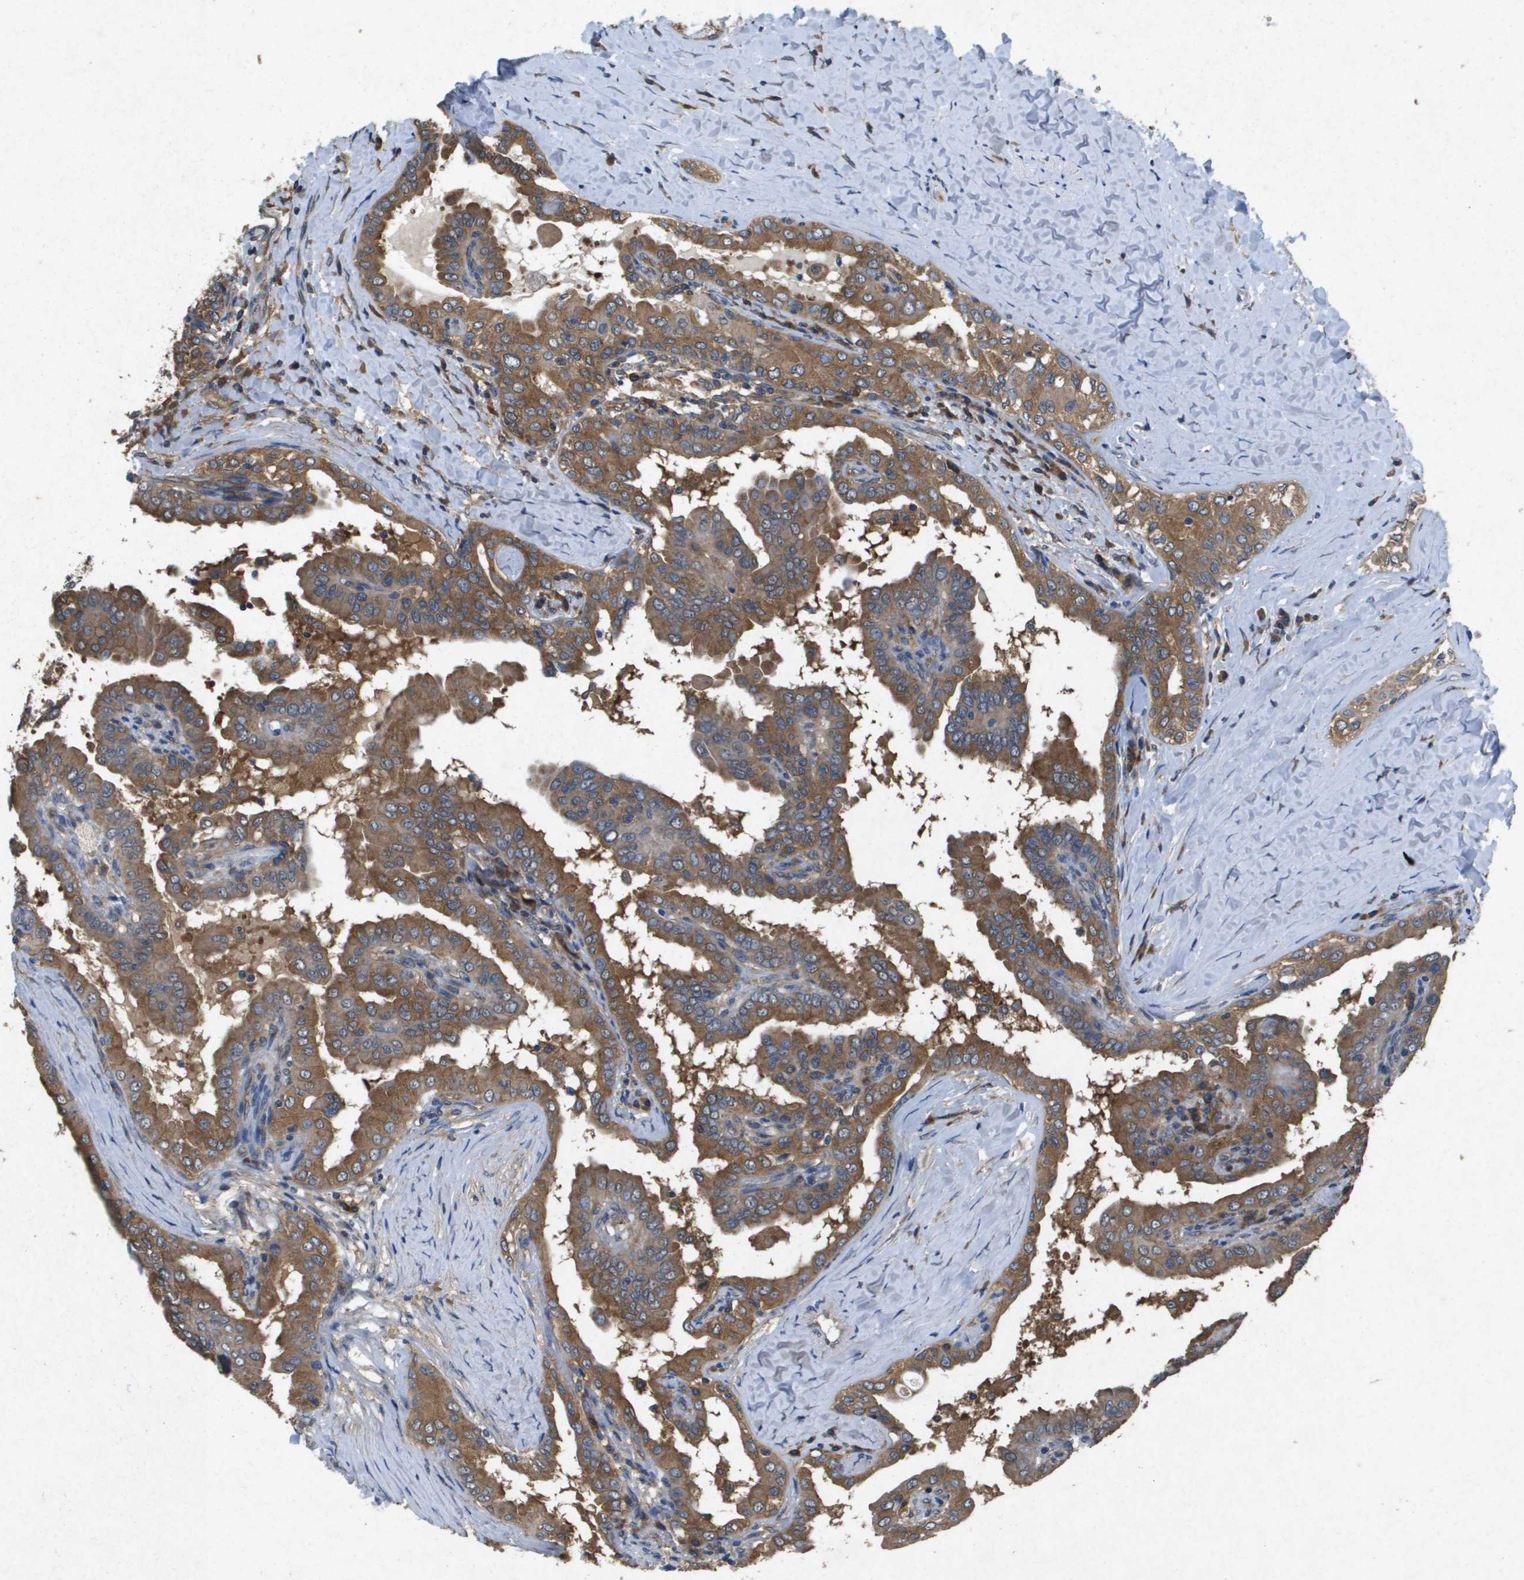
{"staining": {"intensity": "moderate", "quantity": ">75%", "location": "cytoplasmic/membranous"}, "tissue": "thyroid cancer", "cell_type": "Tumor cells", "image_type": "cancer", "snomed": [{"axis": "morphology", "description": "Papillary adenocarcinoma, NOS"}, {"axis": "topography", "description": "Thyroid gland"}], "caption": "Tumor cells reveal moderate cytoplasmic/membranous staining in about >75% of cells in thyroid cancer (papillary adenocarcinoma).", "gene": "PTPRT", "patient": {"sex": "male", "age": 33}}